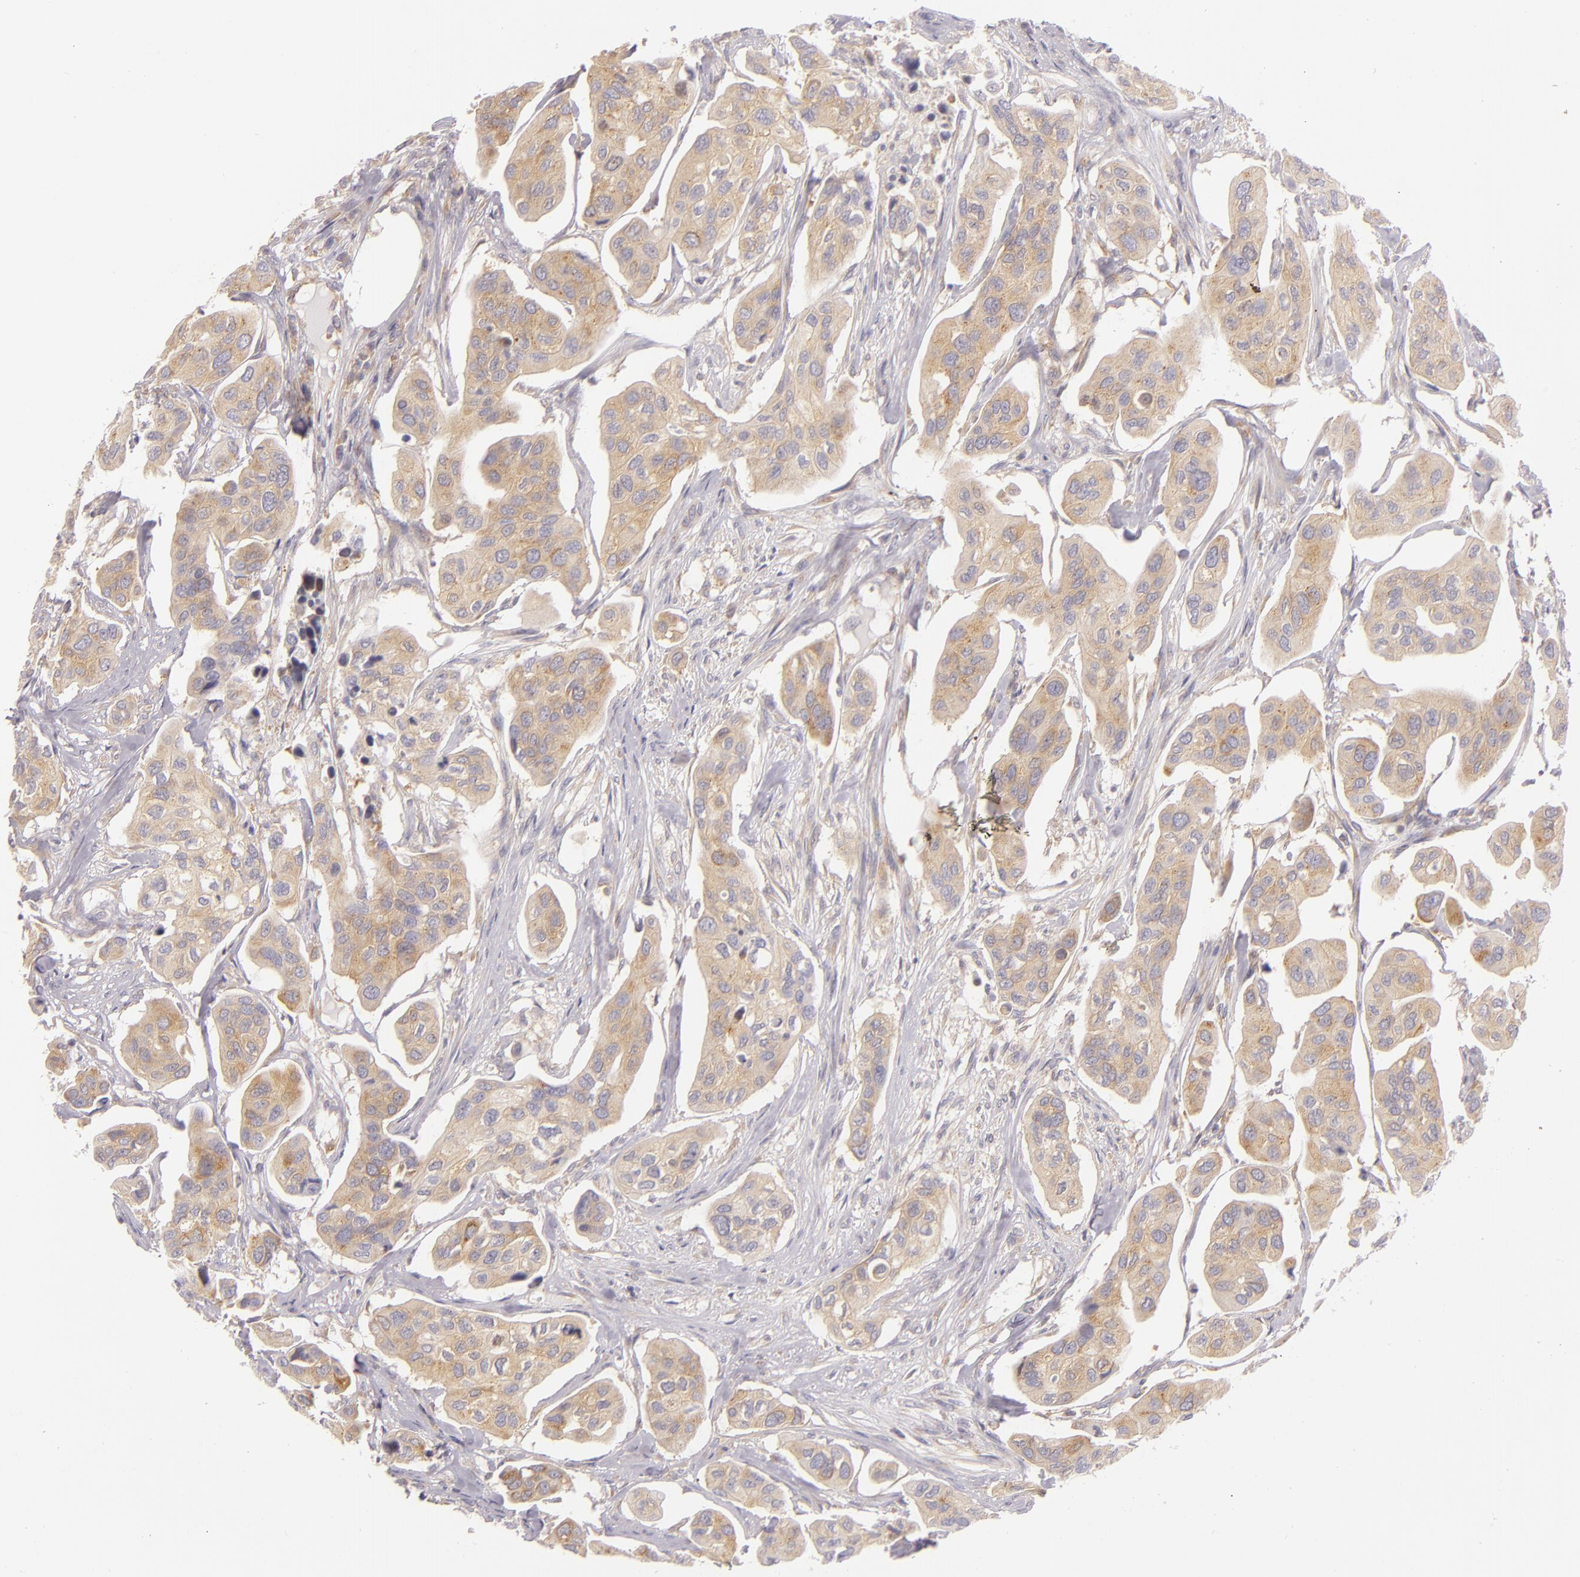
{"staining": {"intensity": "moderate", "quantity": ">75%", "location": "cytoplasmic/membranous"}, "tissue": "urothelial cancer", "cell_type": "Tumor cells", "image_type": "cancer", "snomed": [{"axis": "morphology", "description": "Adenocarcinoma, NOS"}, {"axis": "topography", "description": "Urinary bladder"}], "caption": "The photomicrograph exhibits immunohistochemical staining of urothelial cancer. There is moderate cytoplasmic/membranous positivity is identified in about >75% of tumor cells.", "gene": "UPF3B", "patient": {"sex": "male", "age": 61}}